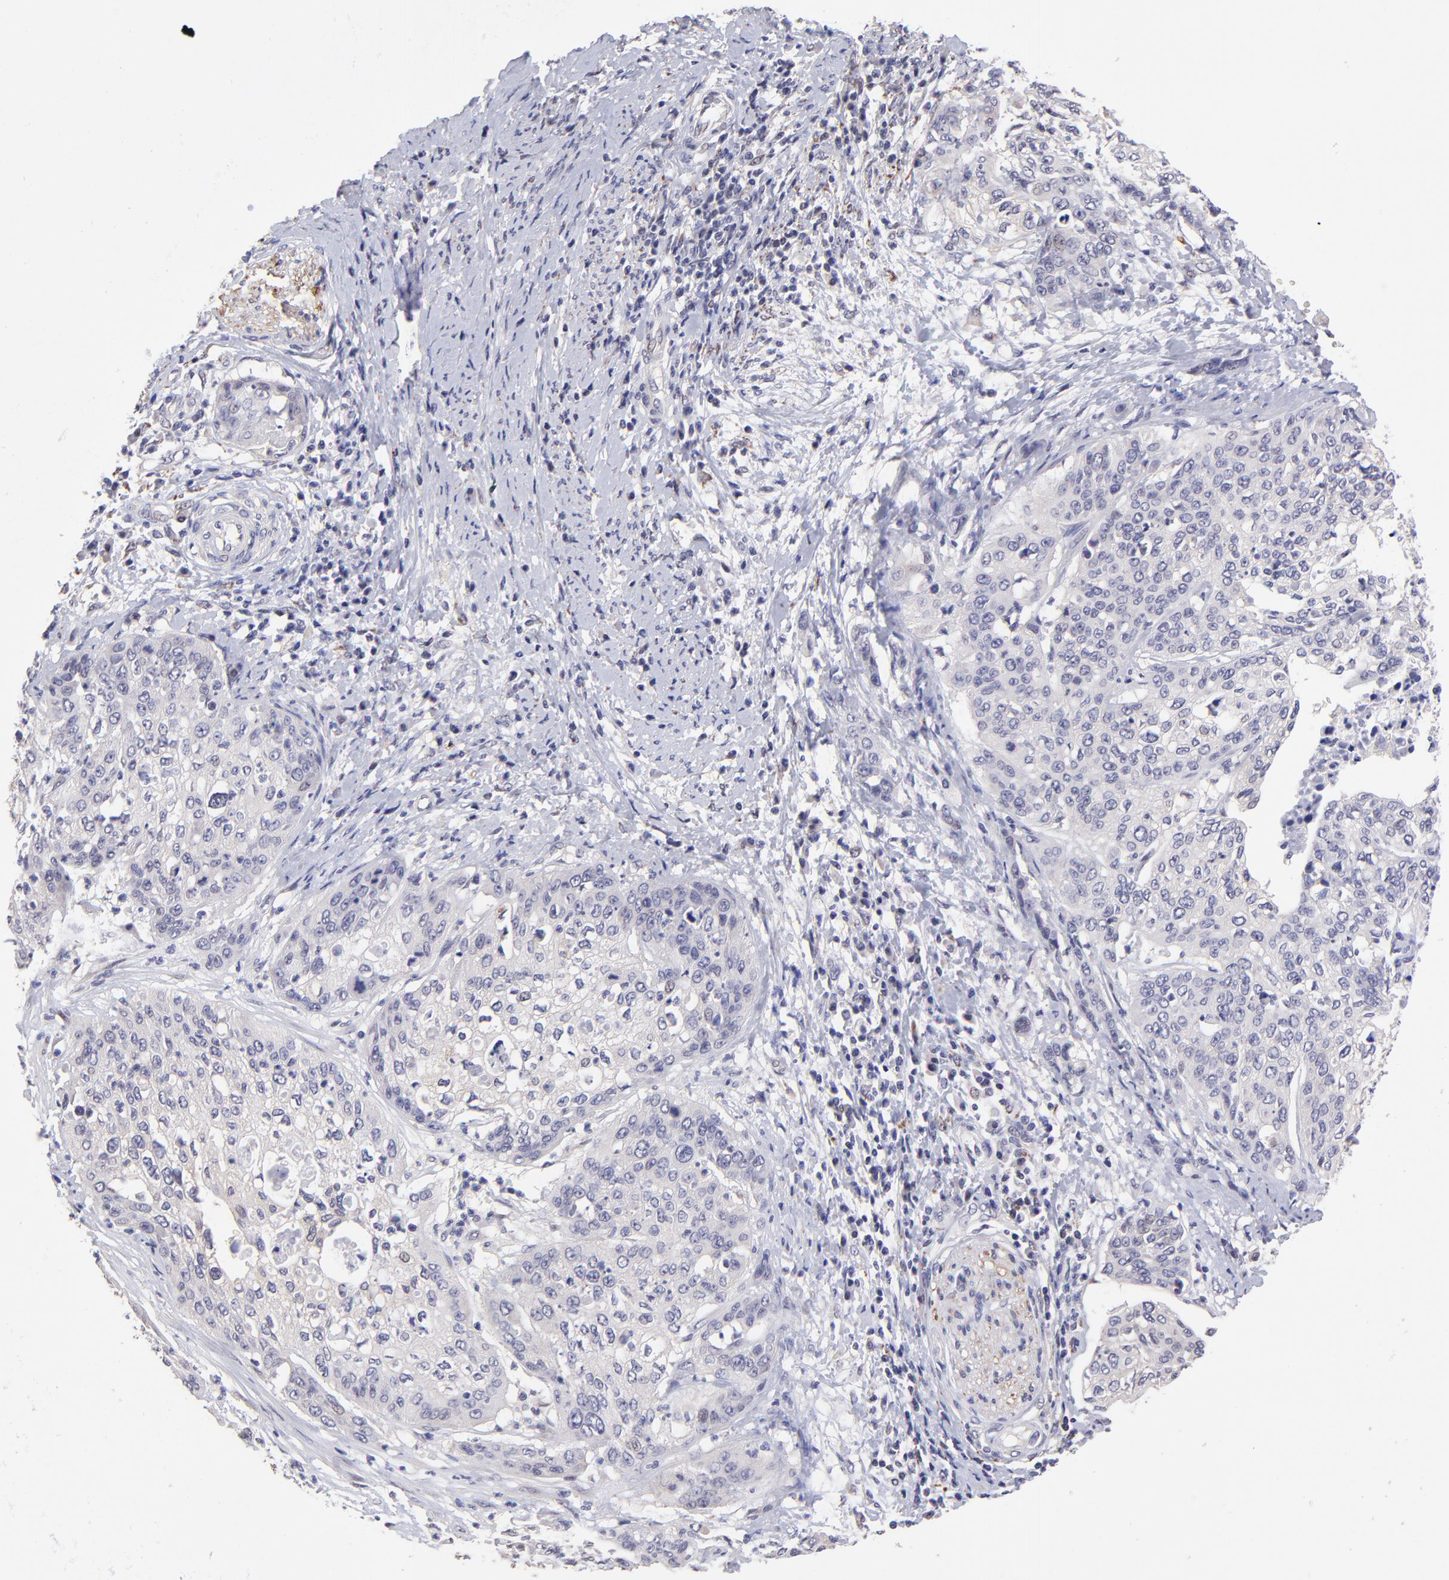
{"staining": {"intensity": "moderate", "quantity": ">75%", "location": "cytoplasmic/membranous"}, "tissue": "cervical cancer", "cell_type": "Tumor cells", "image_type": "cancer", "snomed": [{"axis": "morphology", "description": "Squamous cell carcinoma, NOS"}, {"axis": "topography", "description": "Cervix"}], "caption": "Protein staining of cervical cancer tissue displays moderate cytoplasmic/membranous expression in about >75% of tumor cells.", "gene": "NSF", "patient": {"sex": "female", "age": 41}}